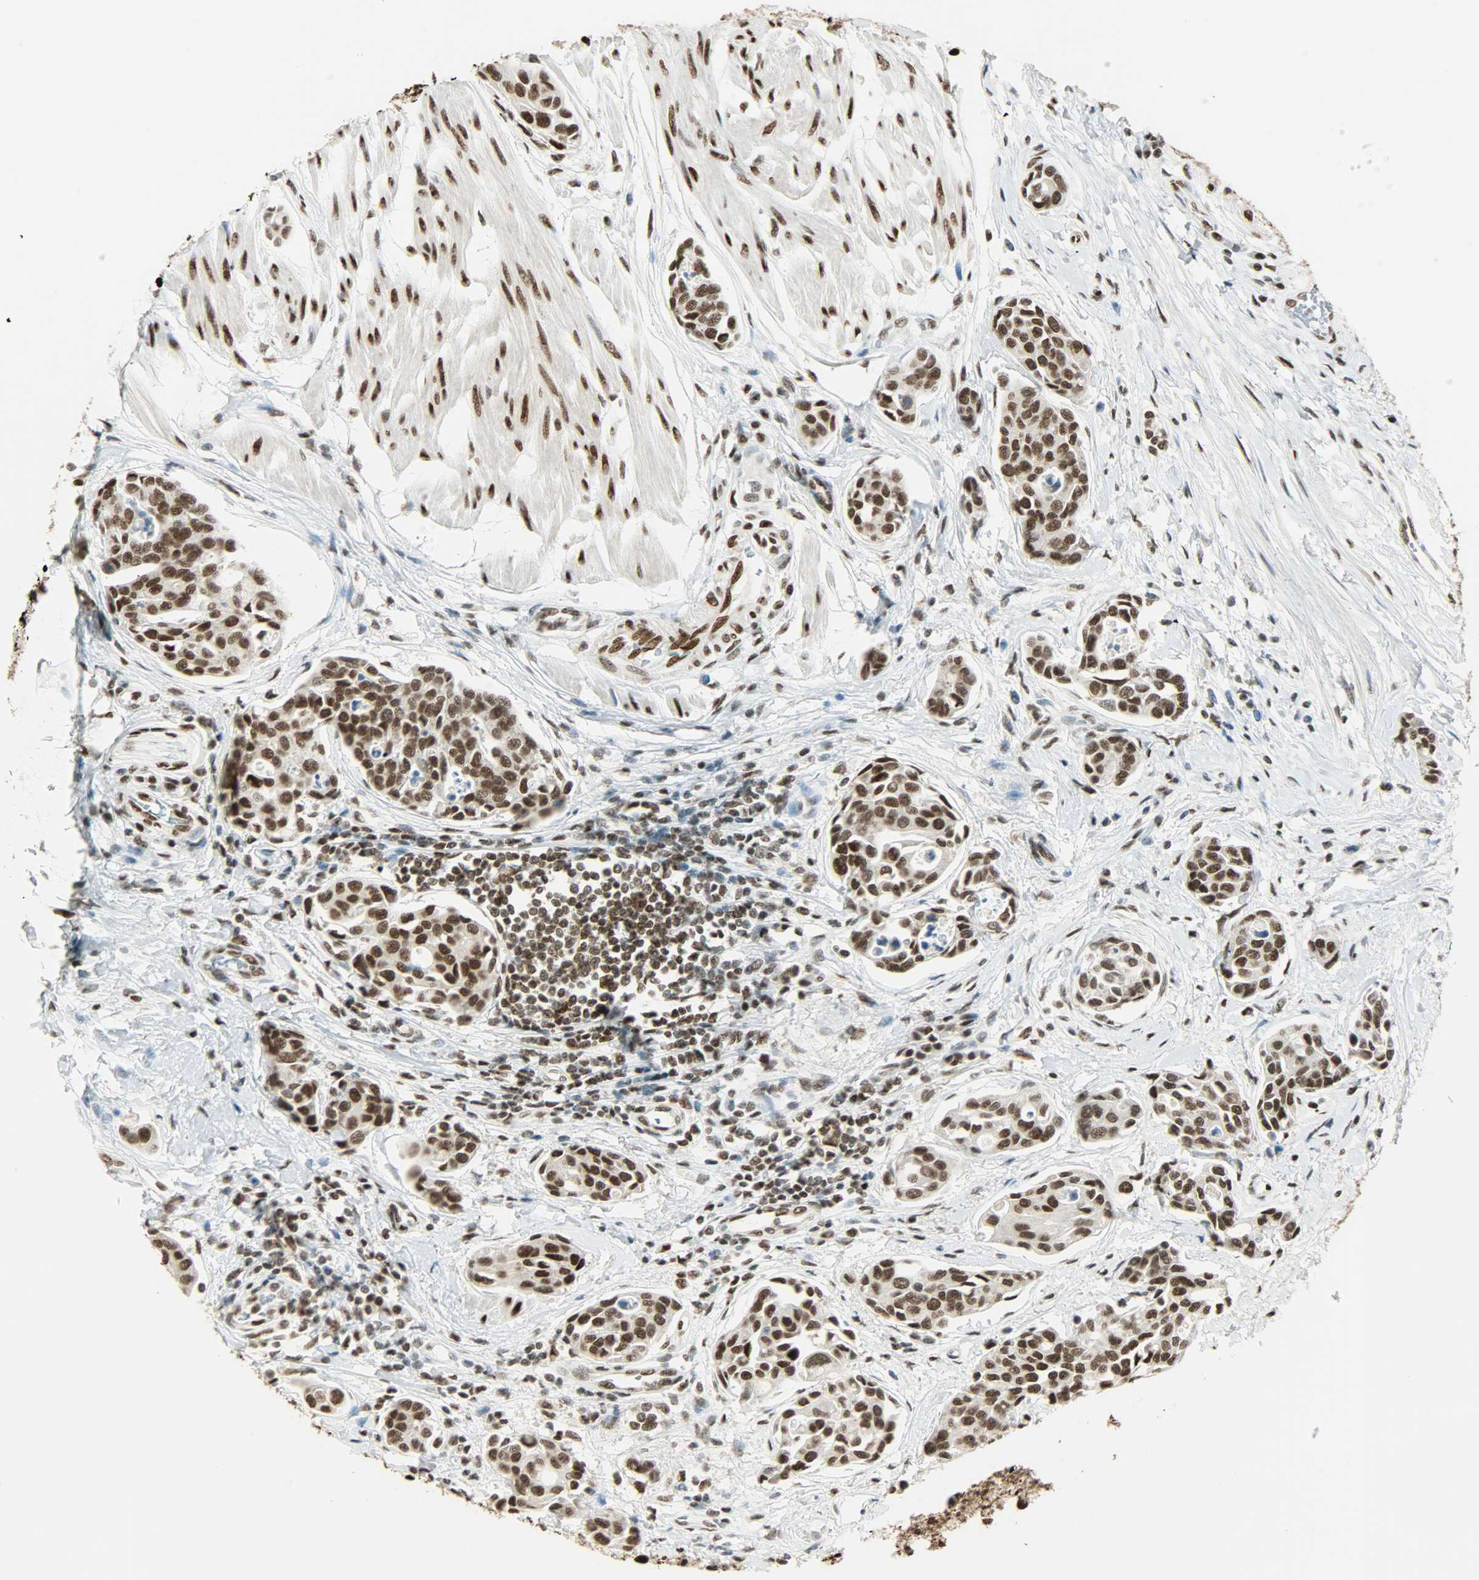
{"staining": {"intensity": "strong", "quantity": ">75%", "location": "nuclear"}, "tissue": "urothelial cancer", "cell_type": "Tumor cells", "image_type": "cancer", "snomed": [{"axis": "morphology", "description": "Urothelial carcinoma, High grade"}, {"axis": "topography", "description": "Urinary bladder"}], "caption": "Urothelial carcinoma (high-grade) stained with a protein marker shows strong staining in tumor cells.", "gene": "MYEF2", "patient": {"sex": "male", "age": 78}}